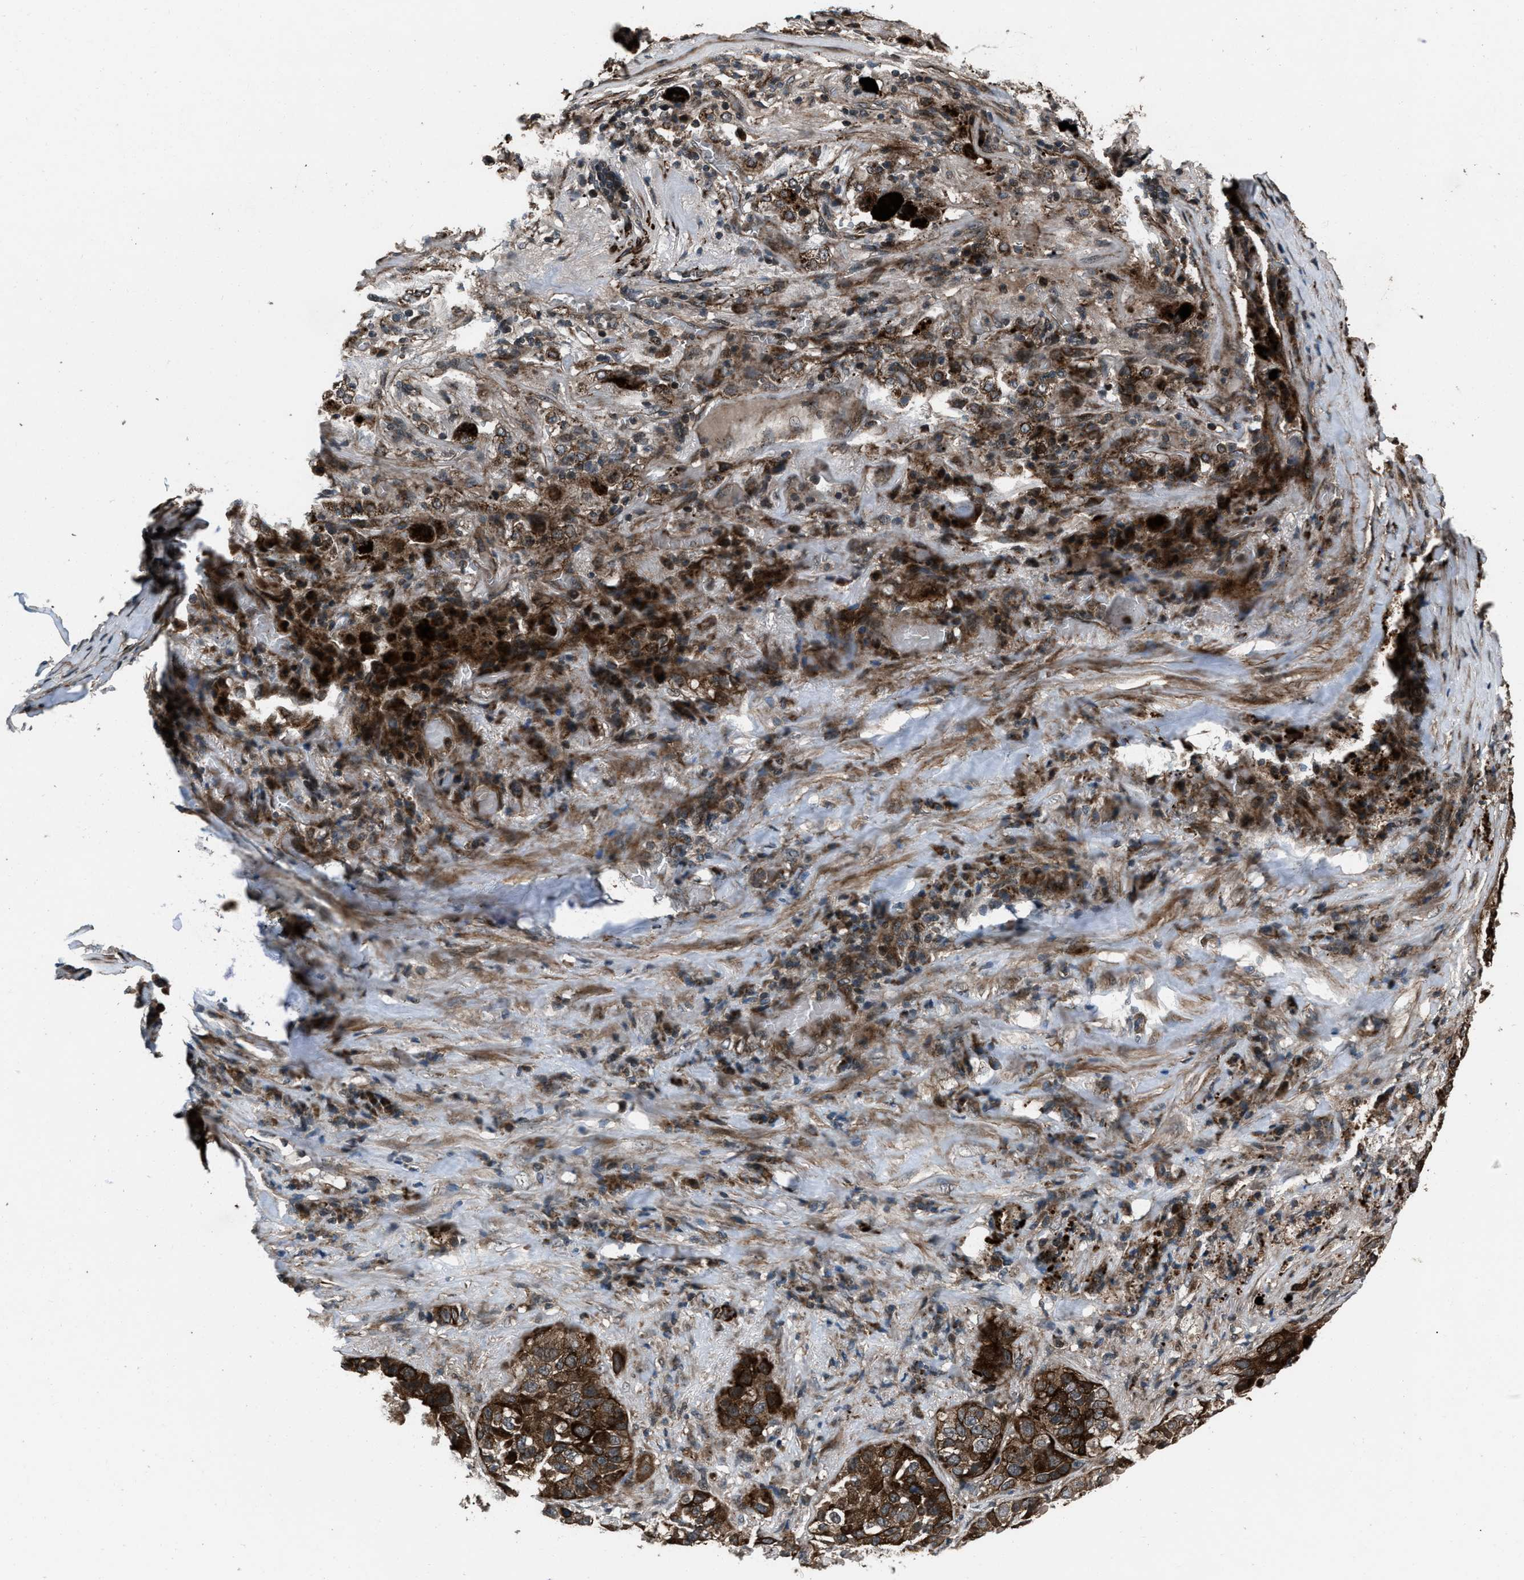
{"staining": {"intensity": "moderate", "quantity": ">75%", "location": "cytoplasmic/membranous"}, "tissue": "lung cancer", "cell_type": "Tumor cells", "image_type": "cancer", "snomed": [{"axis": "morphology", "description": "Squamous cell carcinoma, NOS"}, {"axis": "topography", "description": "Lung"}], "caption": "This histopathology image reveals squamous cell carcinoma (lung) stained with immunohistochemistry to label a protein in brown. The cytoplasmic/membranous of tumor cells show moderate positivity for the protein. Nuclei are counter-stained blue.", "gene": "IRAK4", "patient": {"sex": "male", "age": 57}}